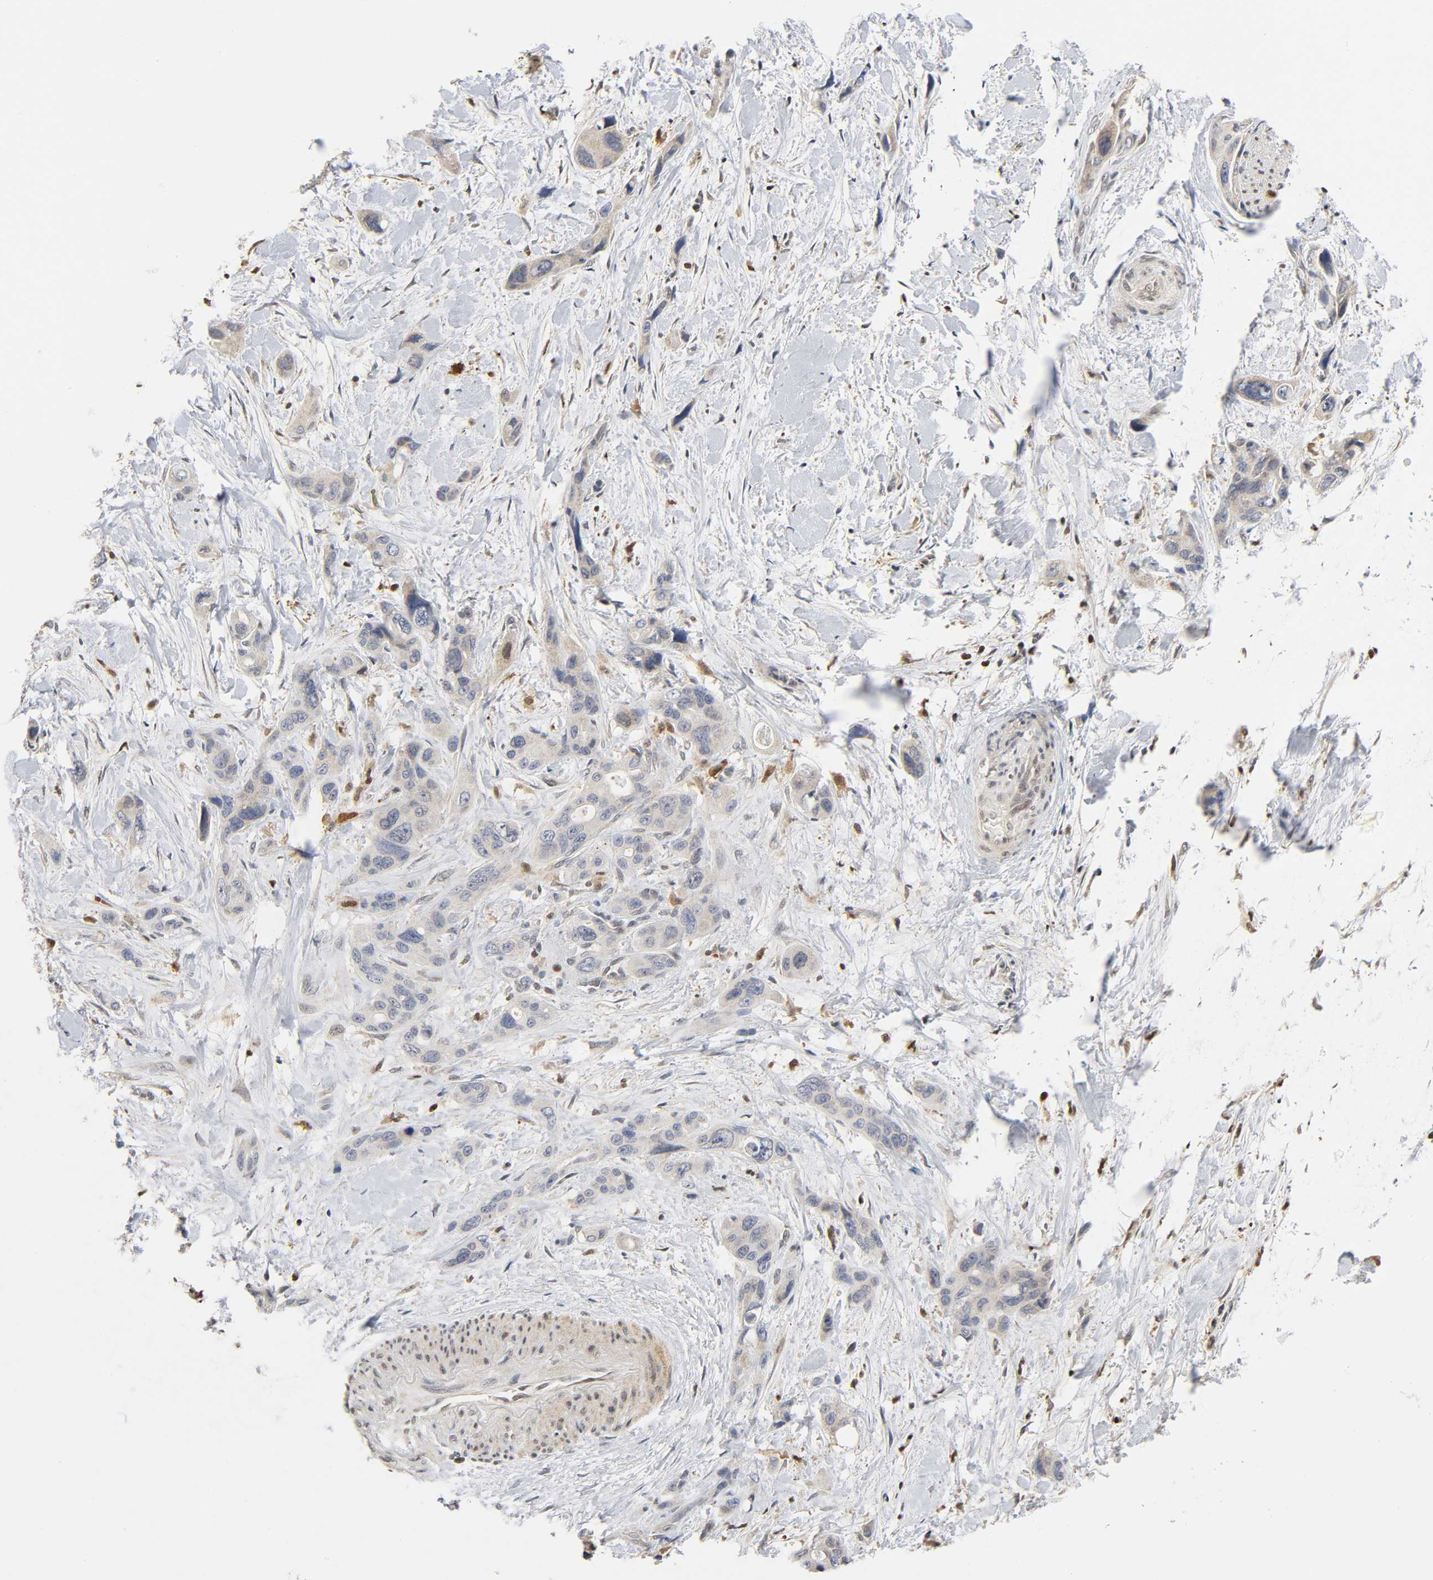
{"staining": {"intensity": "weak", "quantity": "<25%", "location": "cytoplasmic/membranous"}, "tissue": "pancreatic cancer", "cell_type": "Tumor cells", "image_type": "cancer", "snomed": [{"axis": "morphology", "description": "Adenocarcinoma, NOS"}, {"axis": "topography", "description": "Pancreas"}], "caption": "A micrograph of human adenocarcinoma (pancreatic) is negative for staining in tumor cells.", "gene": "KAT2B", "patient": {"sex": "male", "age": 46}}